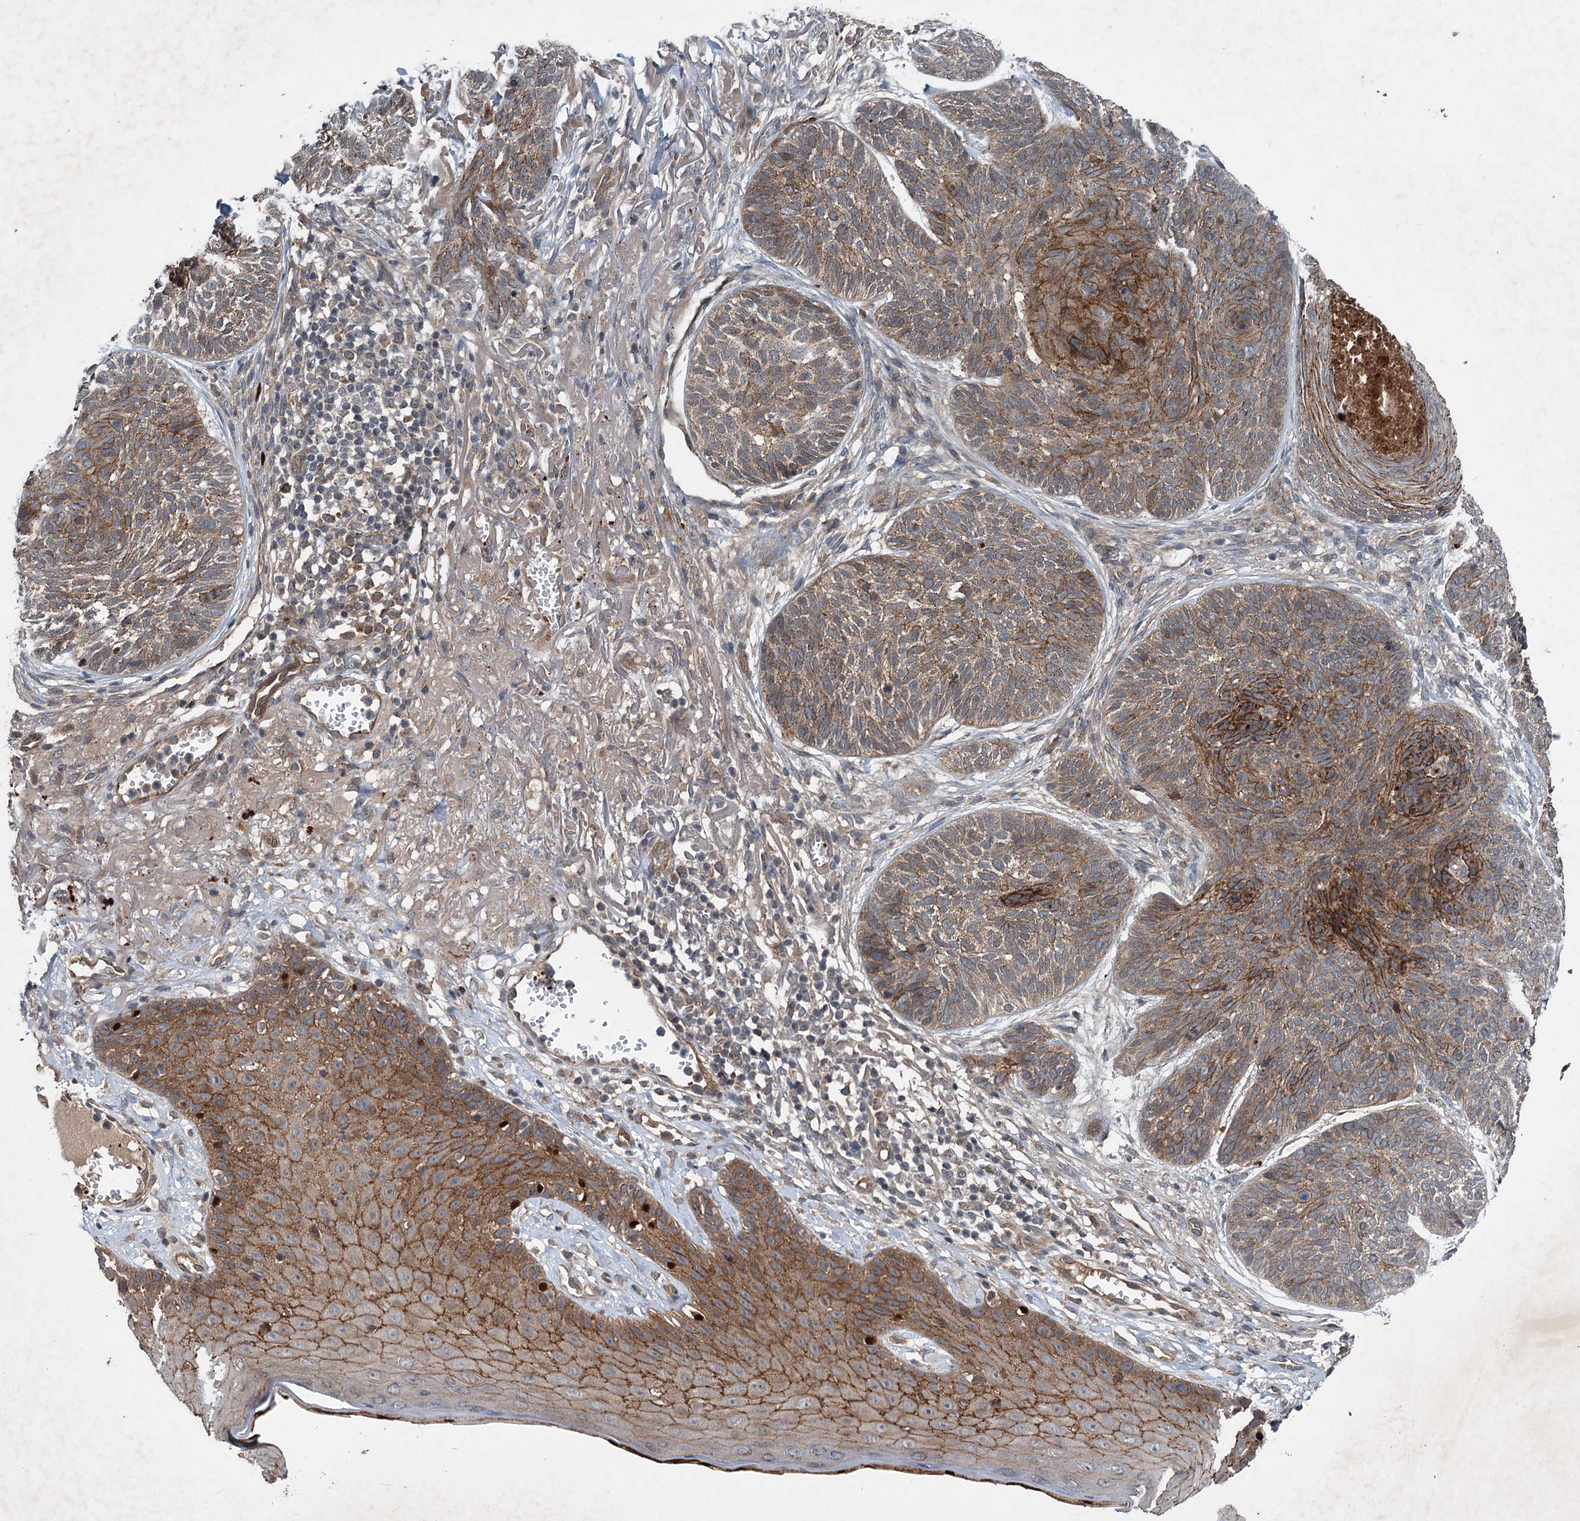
{"staining": {"intensity": "moderate", "quantity": ">75%", "location": "cytoplasmic/membranous"}, "tissue": "skin cancer", "cell_type": "Tumor cells", "image_type": "cancer", "snomed": [{"axis": "morphology", "description": "Normal tissue, NOS"}, {"axis": "morphology", "description": "Basal cell carcinoma"}, {"axis": "topography", "description": "Skin"}], "caption": "Protein expression analysis of skin basal cell carcinoma shows moderate cytoplasmic/membranous positivity in about >75% of tumor cells.", "gene": "N4BP2L2", "patient": {"sex": "male", "age": 66}}